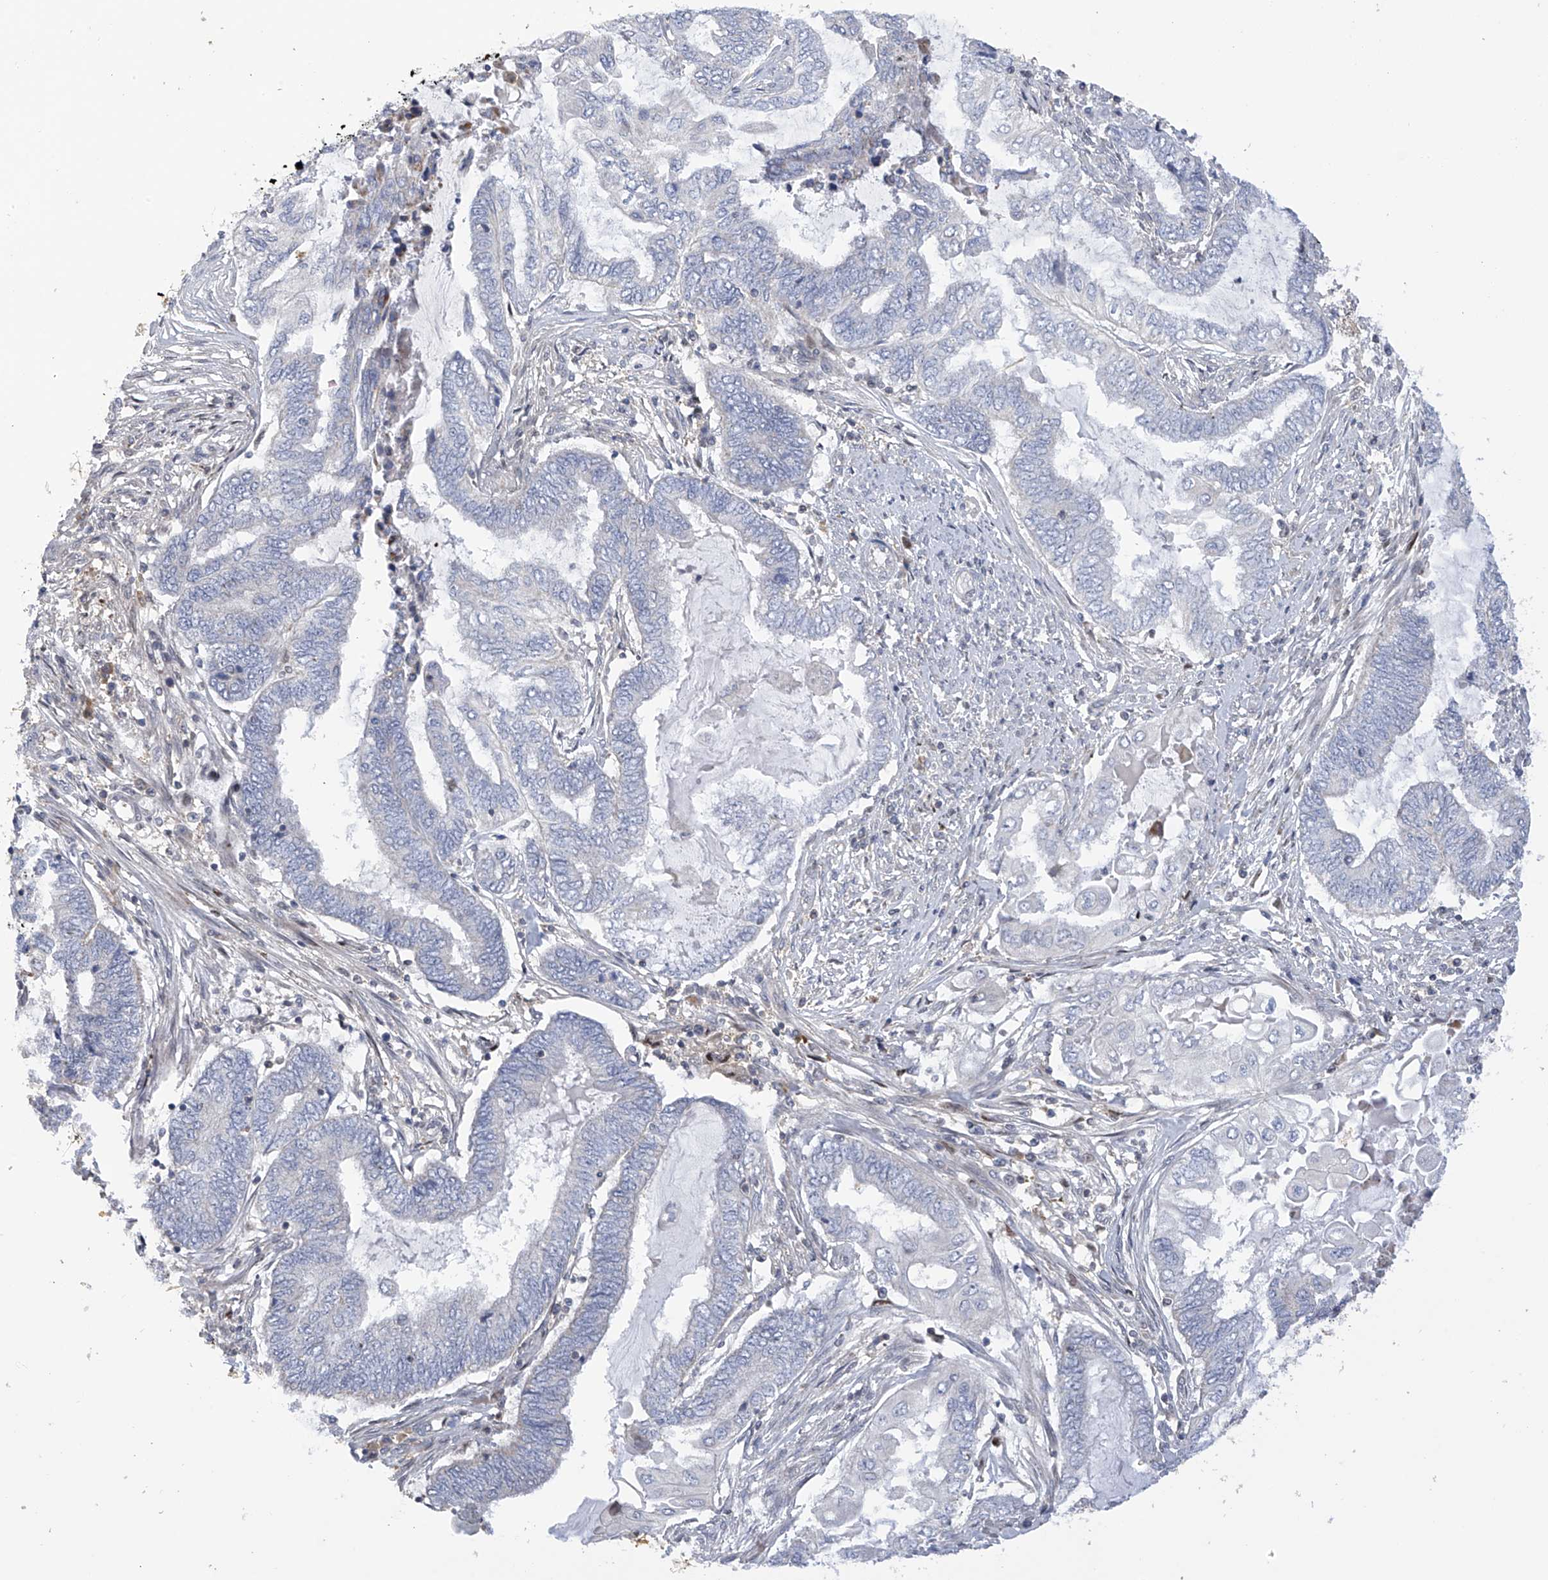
{"staining": {"intensity": "negative", "quantity": "none", "location": "none"}, "tissue": "endometrial cancer", "cell_type": "Tumor cells", "image_type": "cancer", "snomed": [{"axis": "morphology", "description": "Adenocarcinoma, NOS"}, {"axis": "topography", "description": "Uterus"}, {"axis": "topography", "description": "Endometrium"}], "caption": "Endometrial adenocarcinoma stained for a protein using immunohistochemistry shows no staining tumor cells.", "gene": "SLCO4A1", "patient": {"sex": "female", "age": 70}}